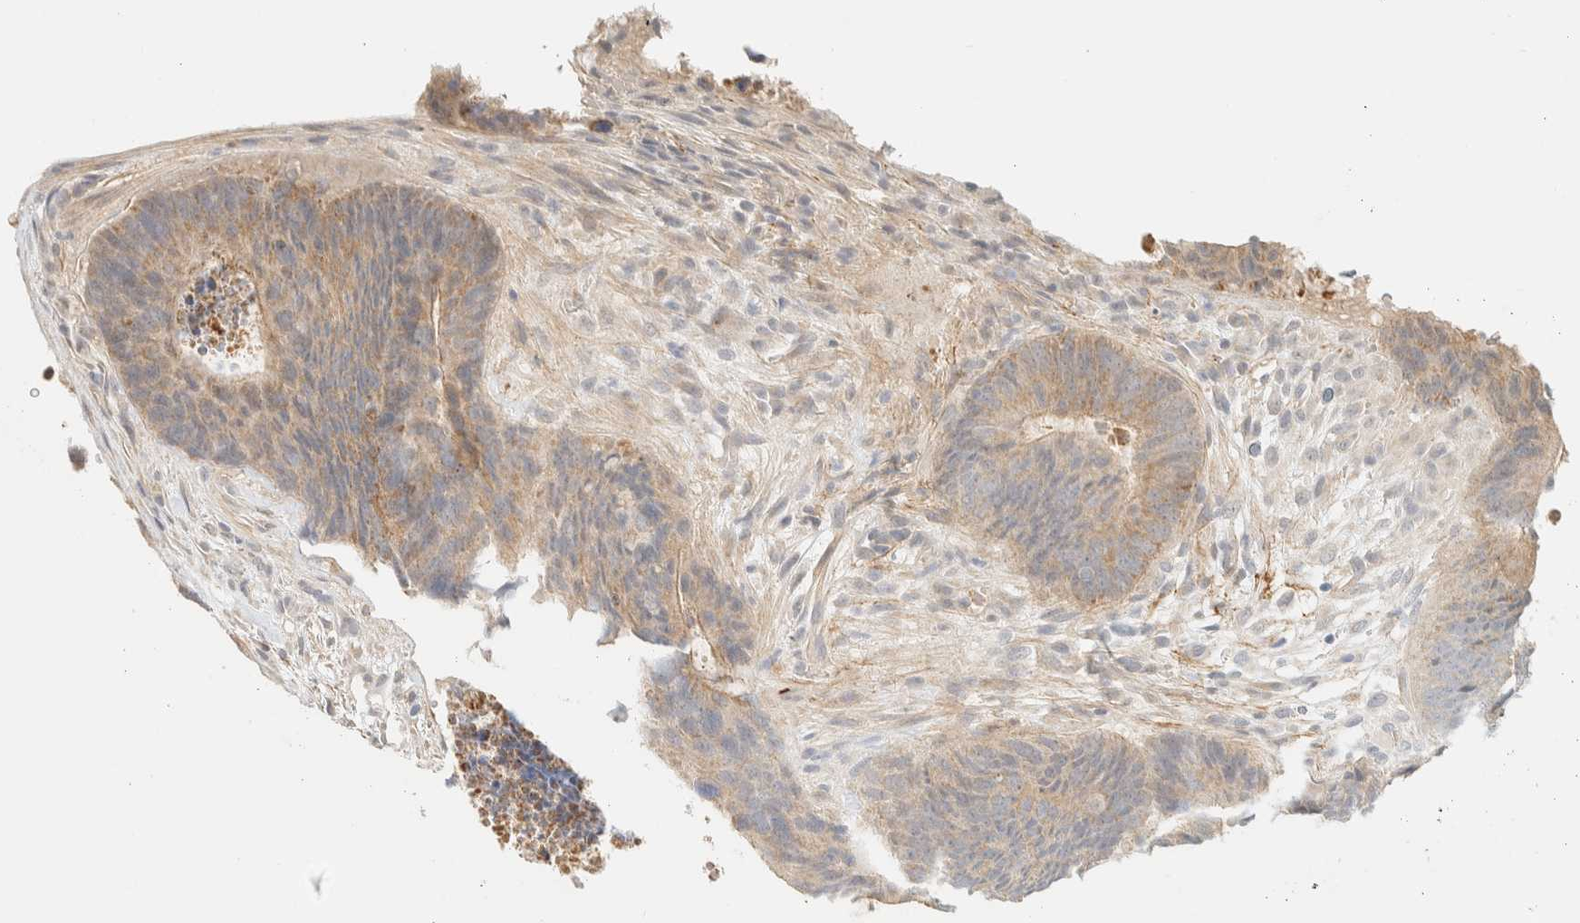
{"staining": {"intensity": "weak", "quantity": ">75%", "location": "cytoplasmic/membranous"}, "tissue": "colorectal cancer", "cell_type": "Tumor cells", "image_type": "cancer", "snomed": [{"axis": "morphology", "description": "Adenocarcinoma, NOS"}, {"axis": "topography", "description": "Colon"}], "caption": "Colorectal adenocarcinoma tissue demonstrates weak cytoplasmic/membranous expression in about >75% of tumor cells", "gene": "TNK1", "patient": {"sex": "male", "age": 56}}